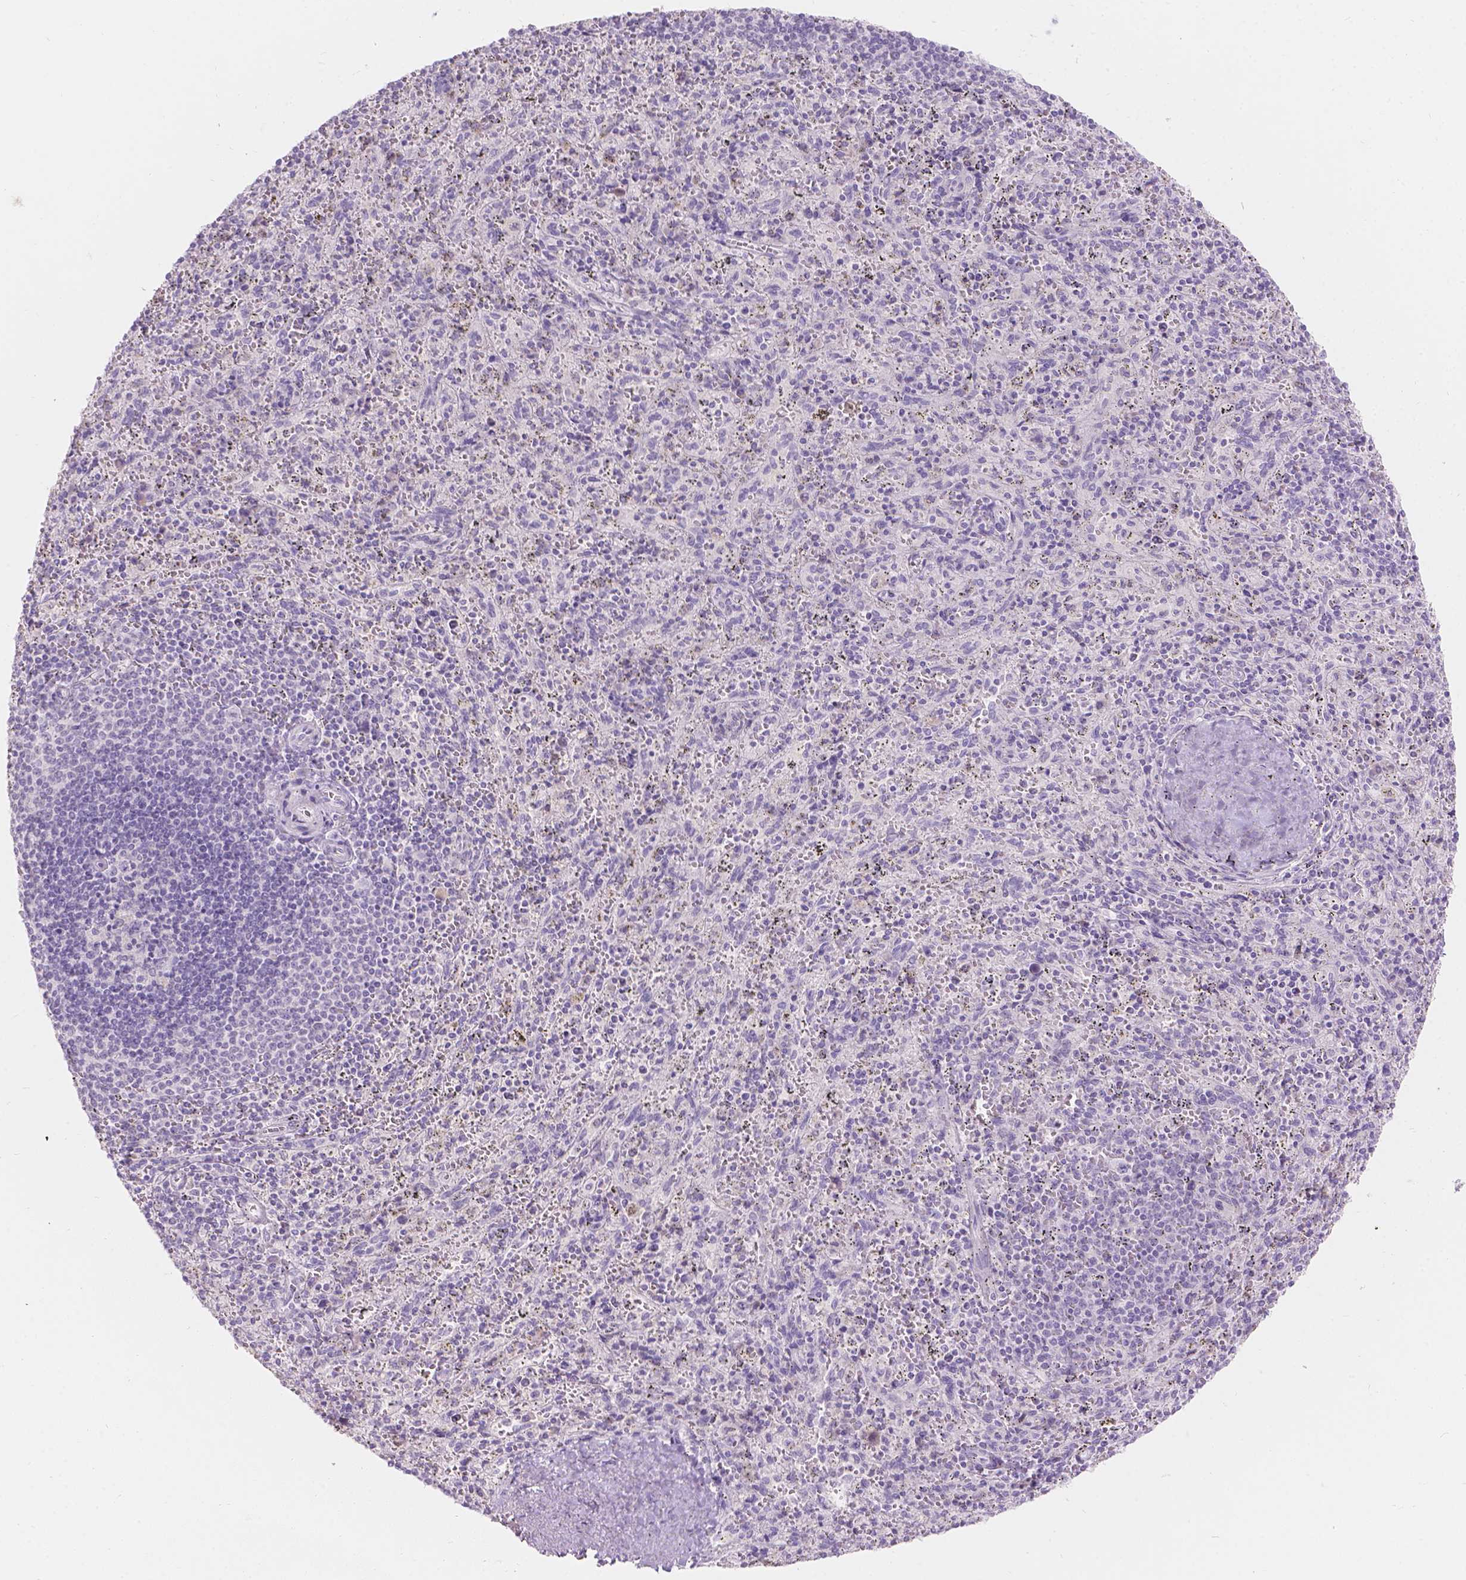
{"staining": {"intensity": "negative", "quantity": "none", "location": "none"}, "tissue": "spleen", "cell_type": "Cells in red pulp", "image_type": "normal", "snomed": [{"axis": "morphology", "description": "Normal tissue, NOS"}, {"axis": "topography", "description": "Spleen"}], "caption": "IHC of normal human spleen shows no expression in cells in red pulp.", "gene": "HTN3", "patient": {"sex": "male", "age": 57}}